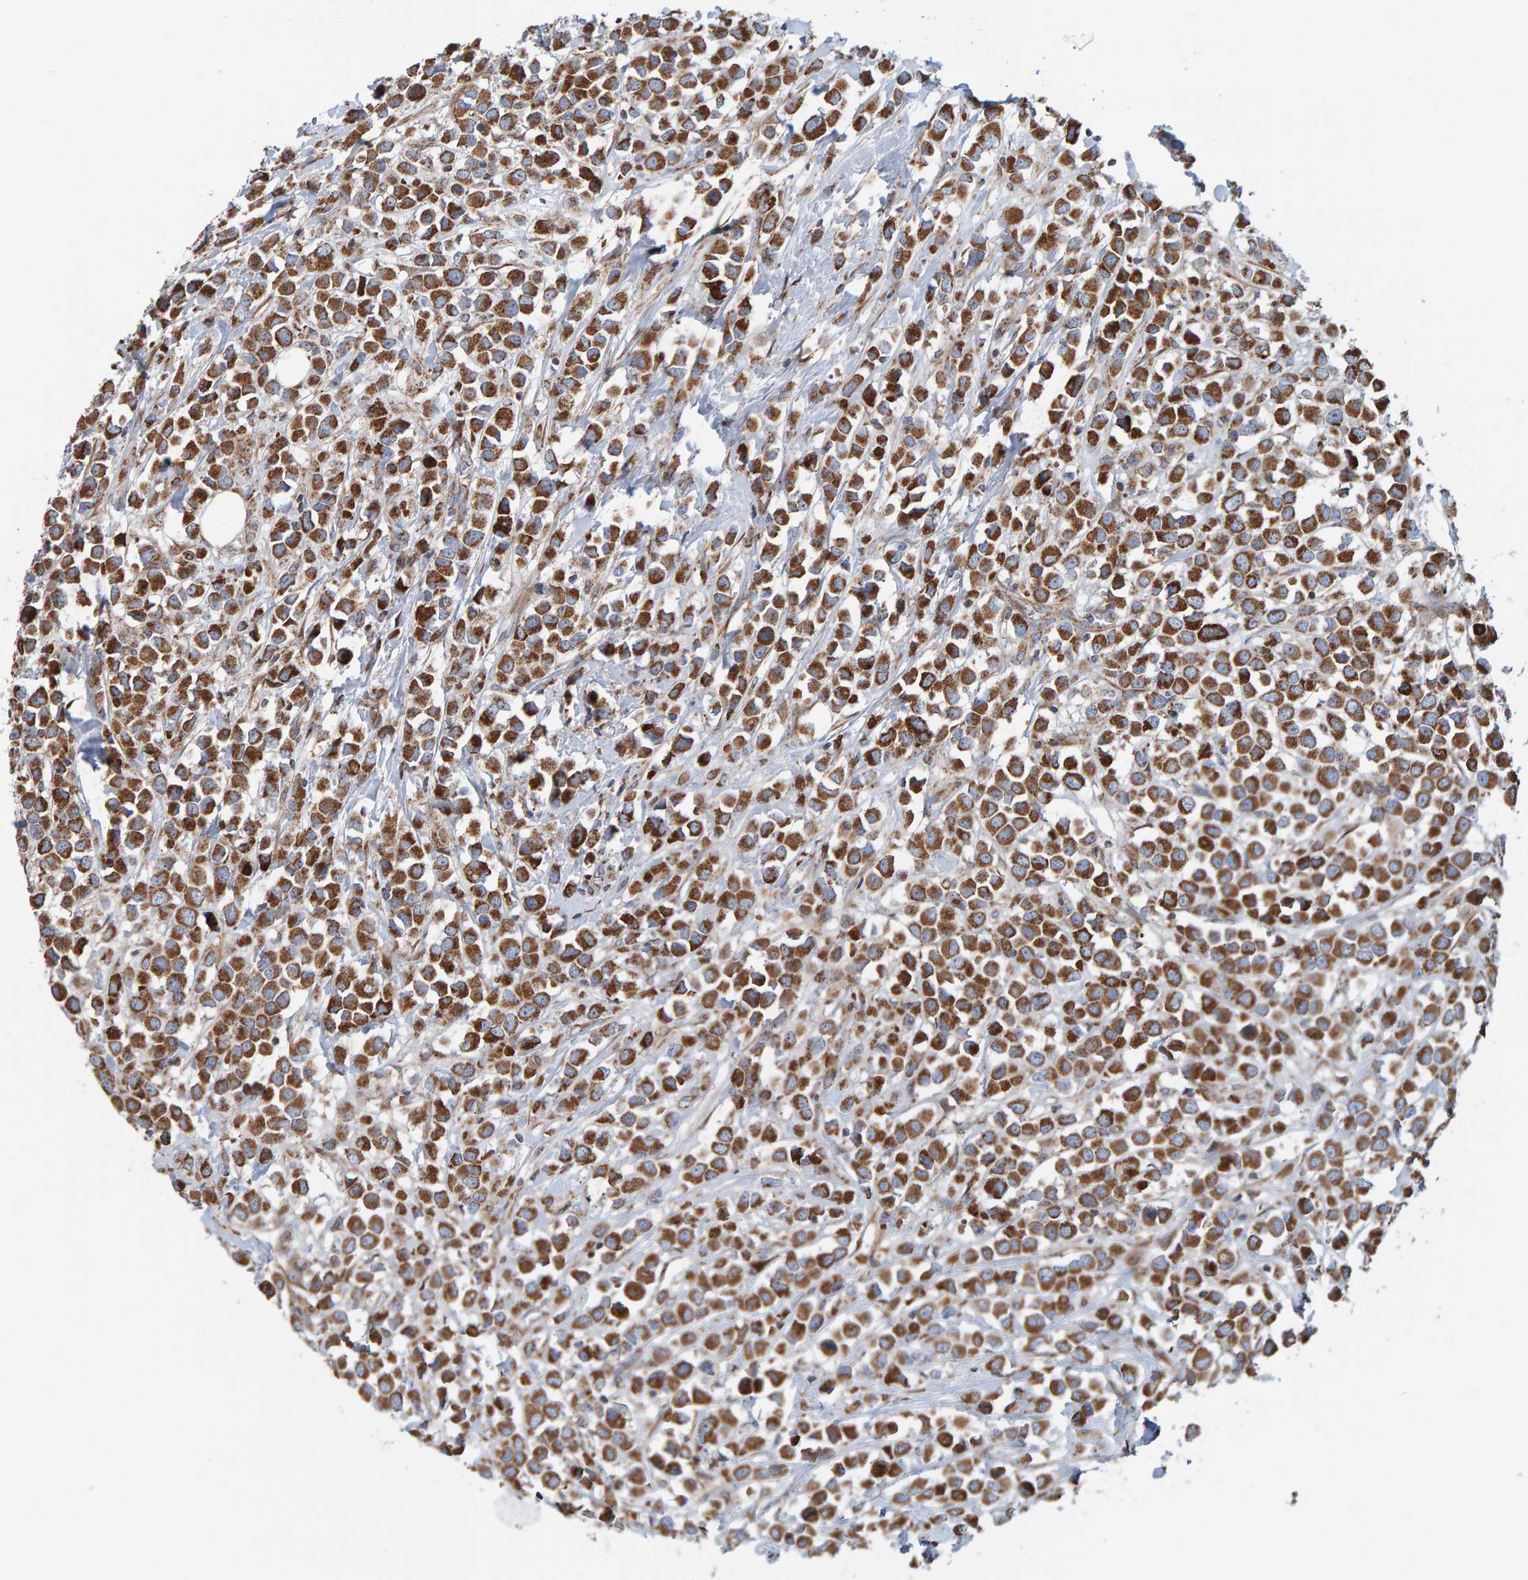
{"staining": {"intensity": "strong", "quantity": ">75%", "location": "cytoplasmic/membranous"}, "tissue": "breast cancer", "cell_type": "Tumor cells", "image_type": "cancer", "snomed": [{"axis": "morphology", "description": "Duct carcinoma"}, {"axis": "topography", "description": "Breast"}], "caption": "About >75% of tumor cells in breast cancer (infiltrating ductal carcinoma) show strong cytoplasmic/membranous protein positivity as visualized by brown immunohistochemical staining.", "gene": "MRPL45", "patient": {"sex": "female", "age": 61}}